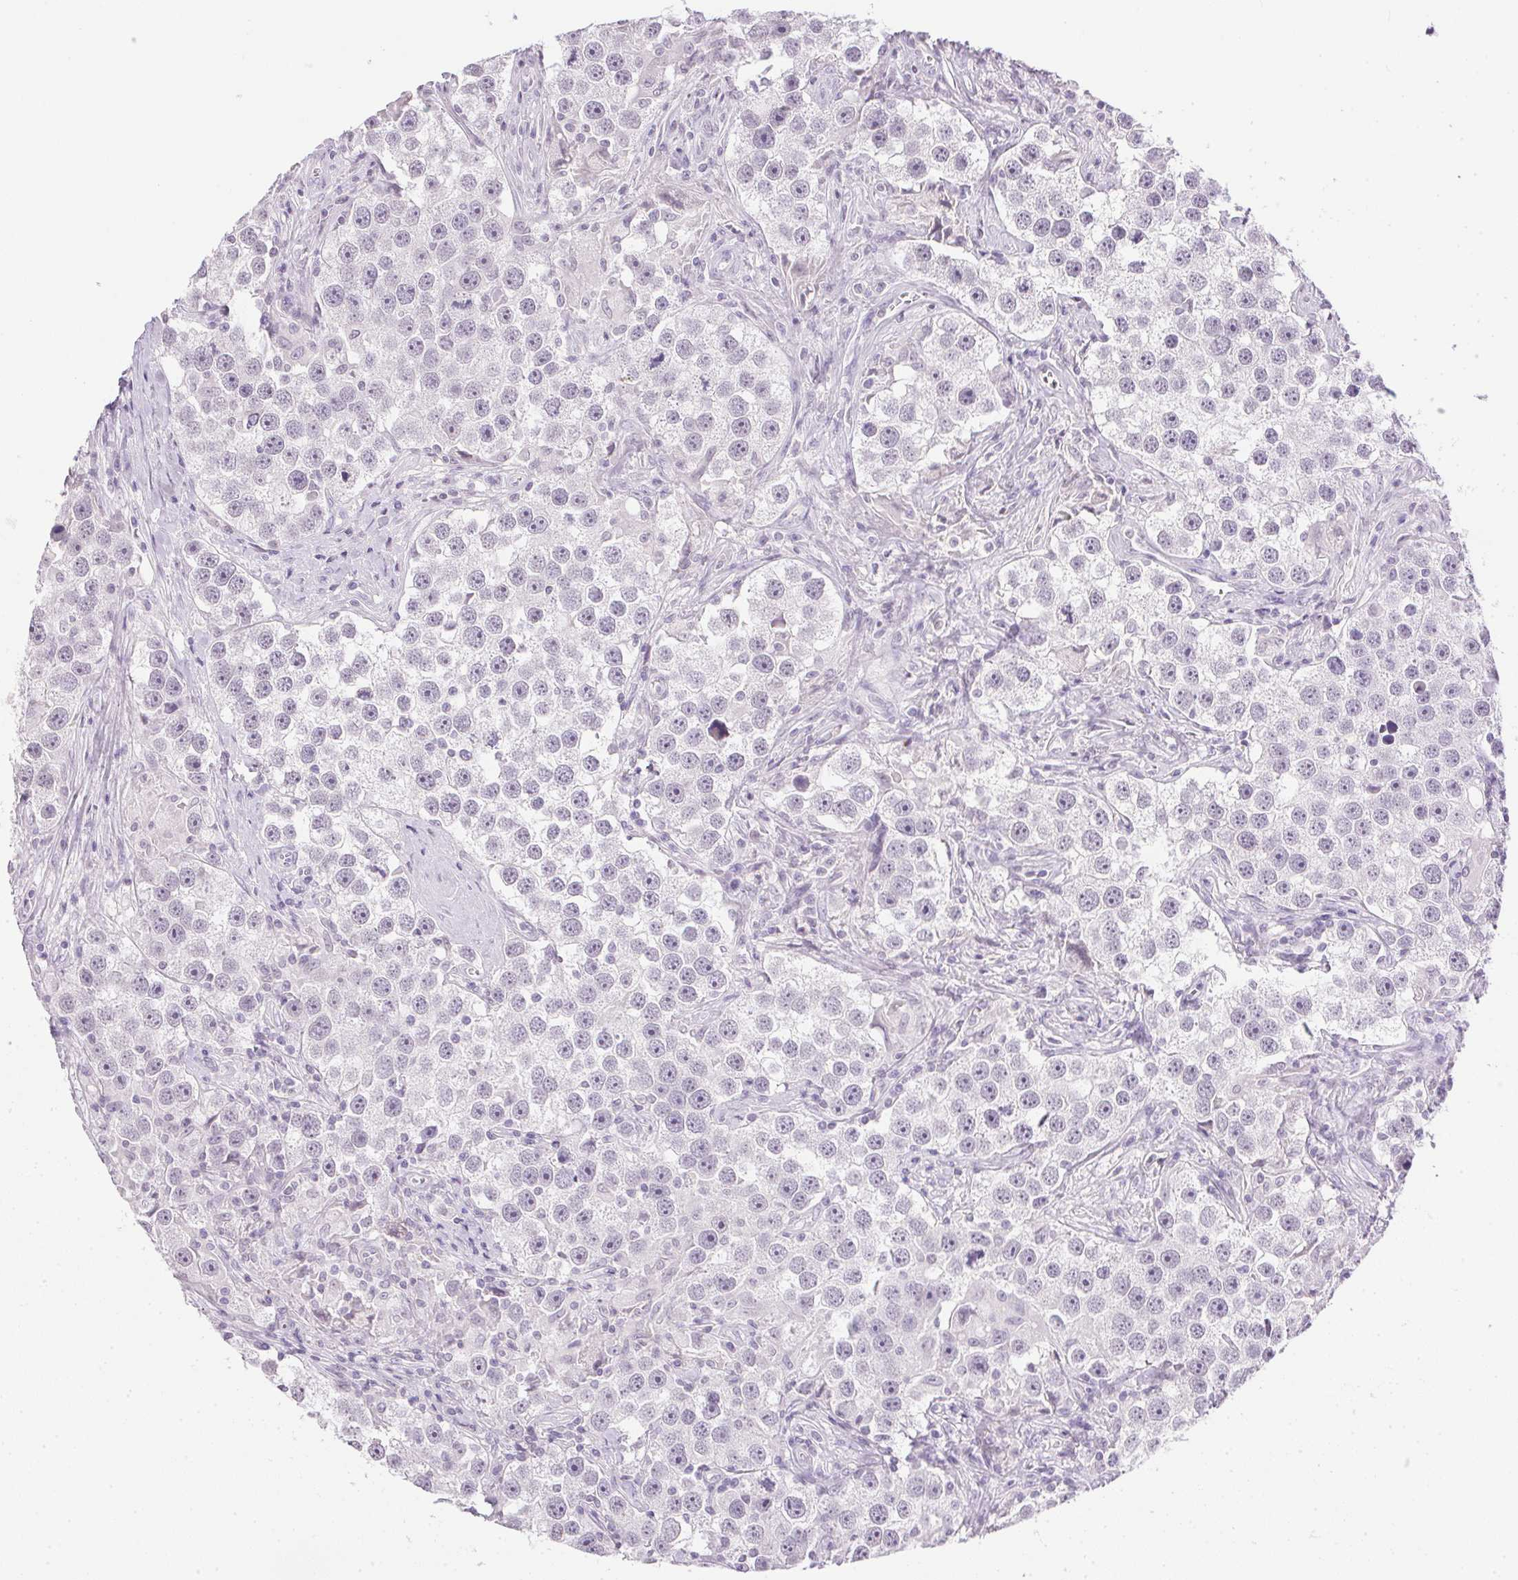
{"staining": {"intensity": "negative", "quantity": "none", "location": "none"}, "tissue": "testis cancer", "cell_type": "Tumor cells", "image_type": "cancer", "snomed": [{"axis": "morphology", "description": "Seminoma, NOS"}, {"axis": "topography", "description": "Testis"}], "caption": "A histopathology image of human testis seminoma is negative for staining in tumor cells.", "gene": "PRL", "patient": {"sex": "male", "age": 49}}